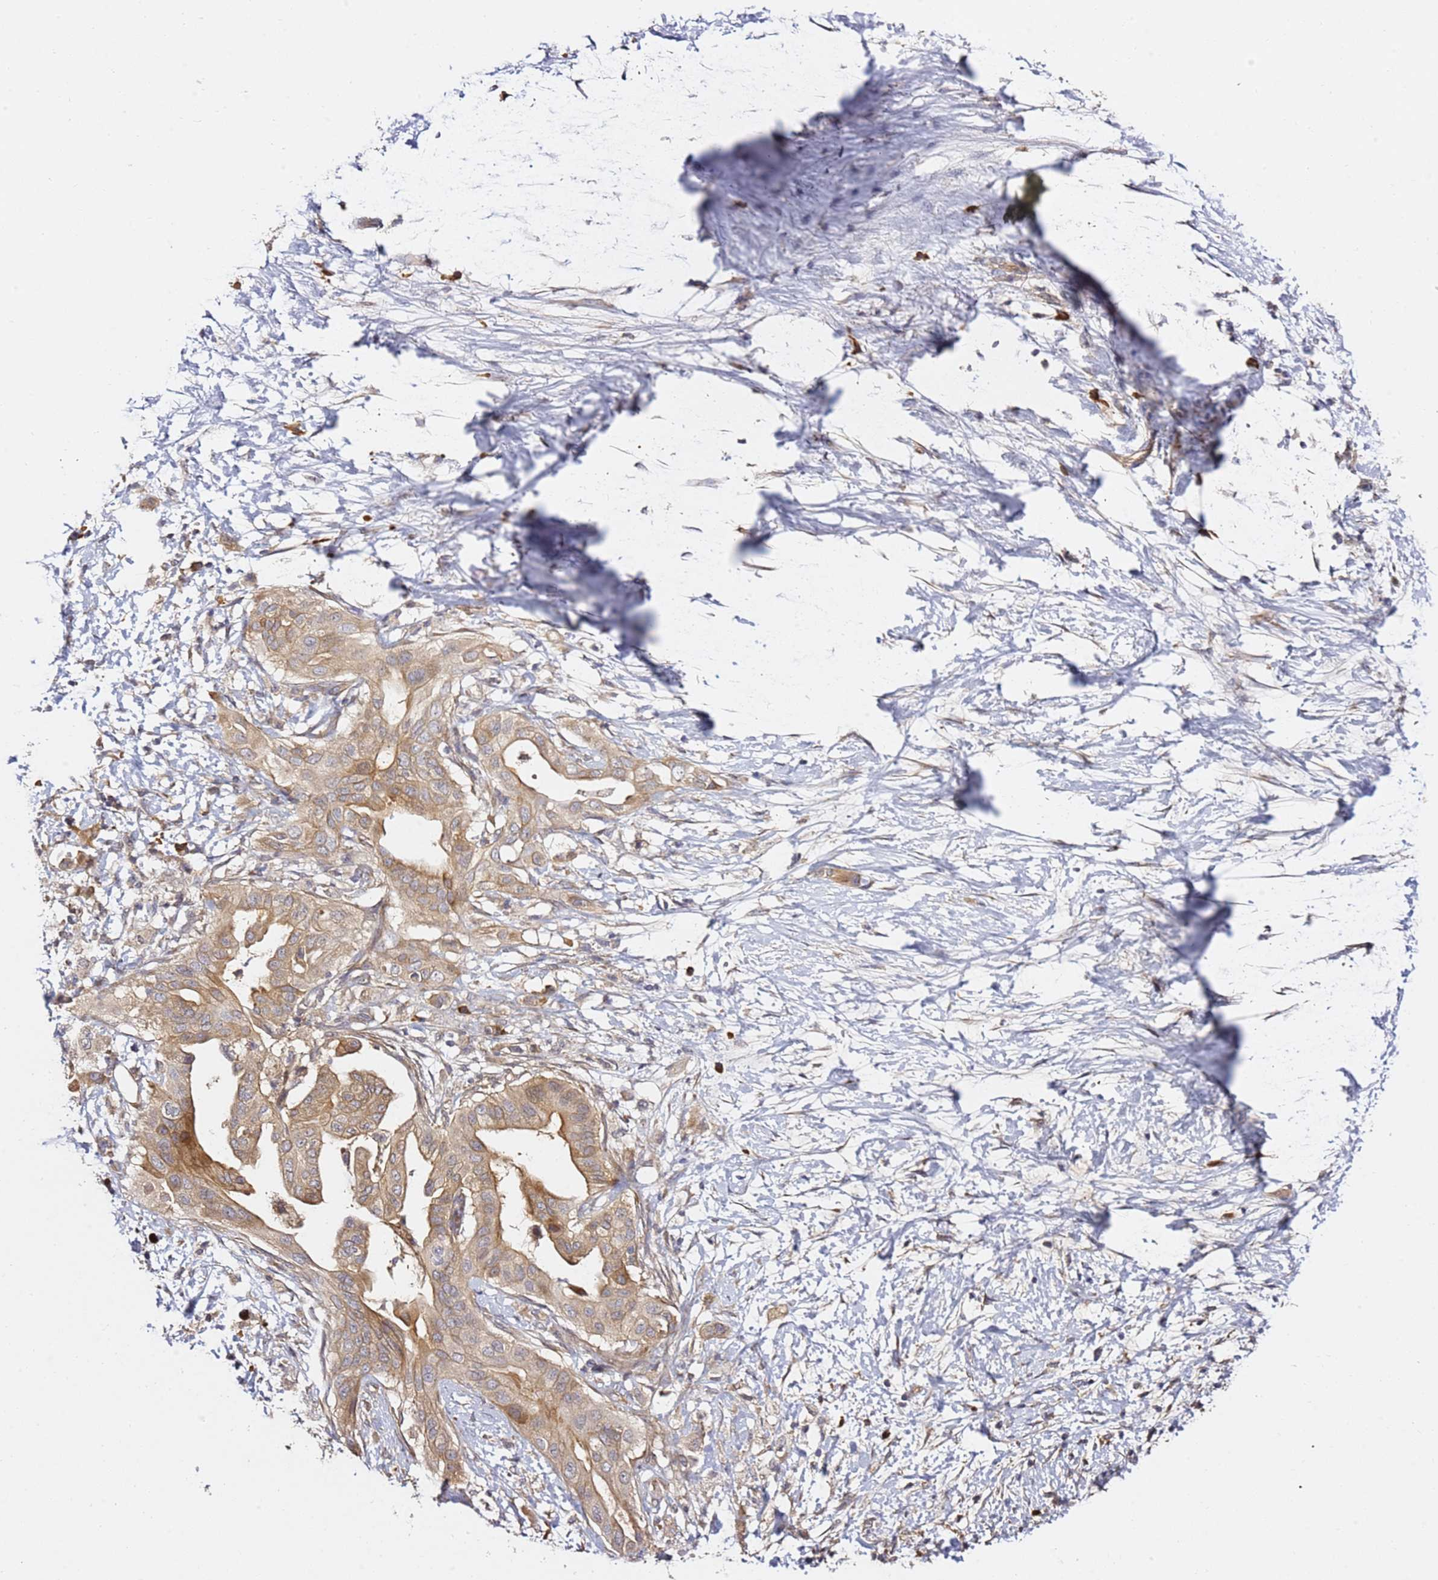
{"staining": {"intensity": "moderate", "quantity": ">75%", "location": "cytoplasmic/membranous"}, "tissue": "pancreatic cancer", "cell_type": "Tumor cells", "image_type": "cancer", "snomed": [{"axis": "morphology", "description": "Adenocarcinoma, NOS"}, {"axis": "topography", "description": "Pancreas"}], "caption": "DAB immunohistochemical staining of pancreatic adenocarcinoma reveals moderate cytoplasmic/membranous protein staining in about >75% of tumor cells.", "gene": "OSBPL2", "patient": {"sex": "male", "age": 68}}